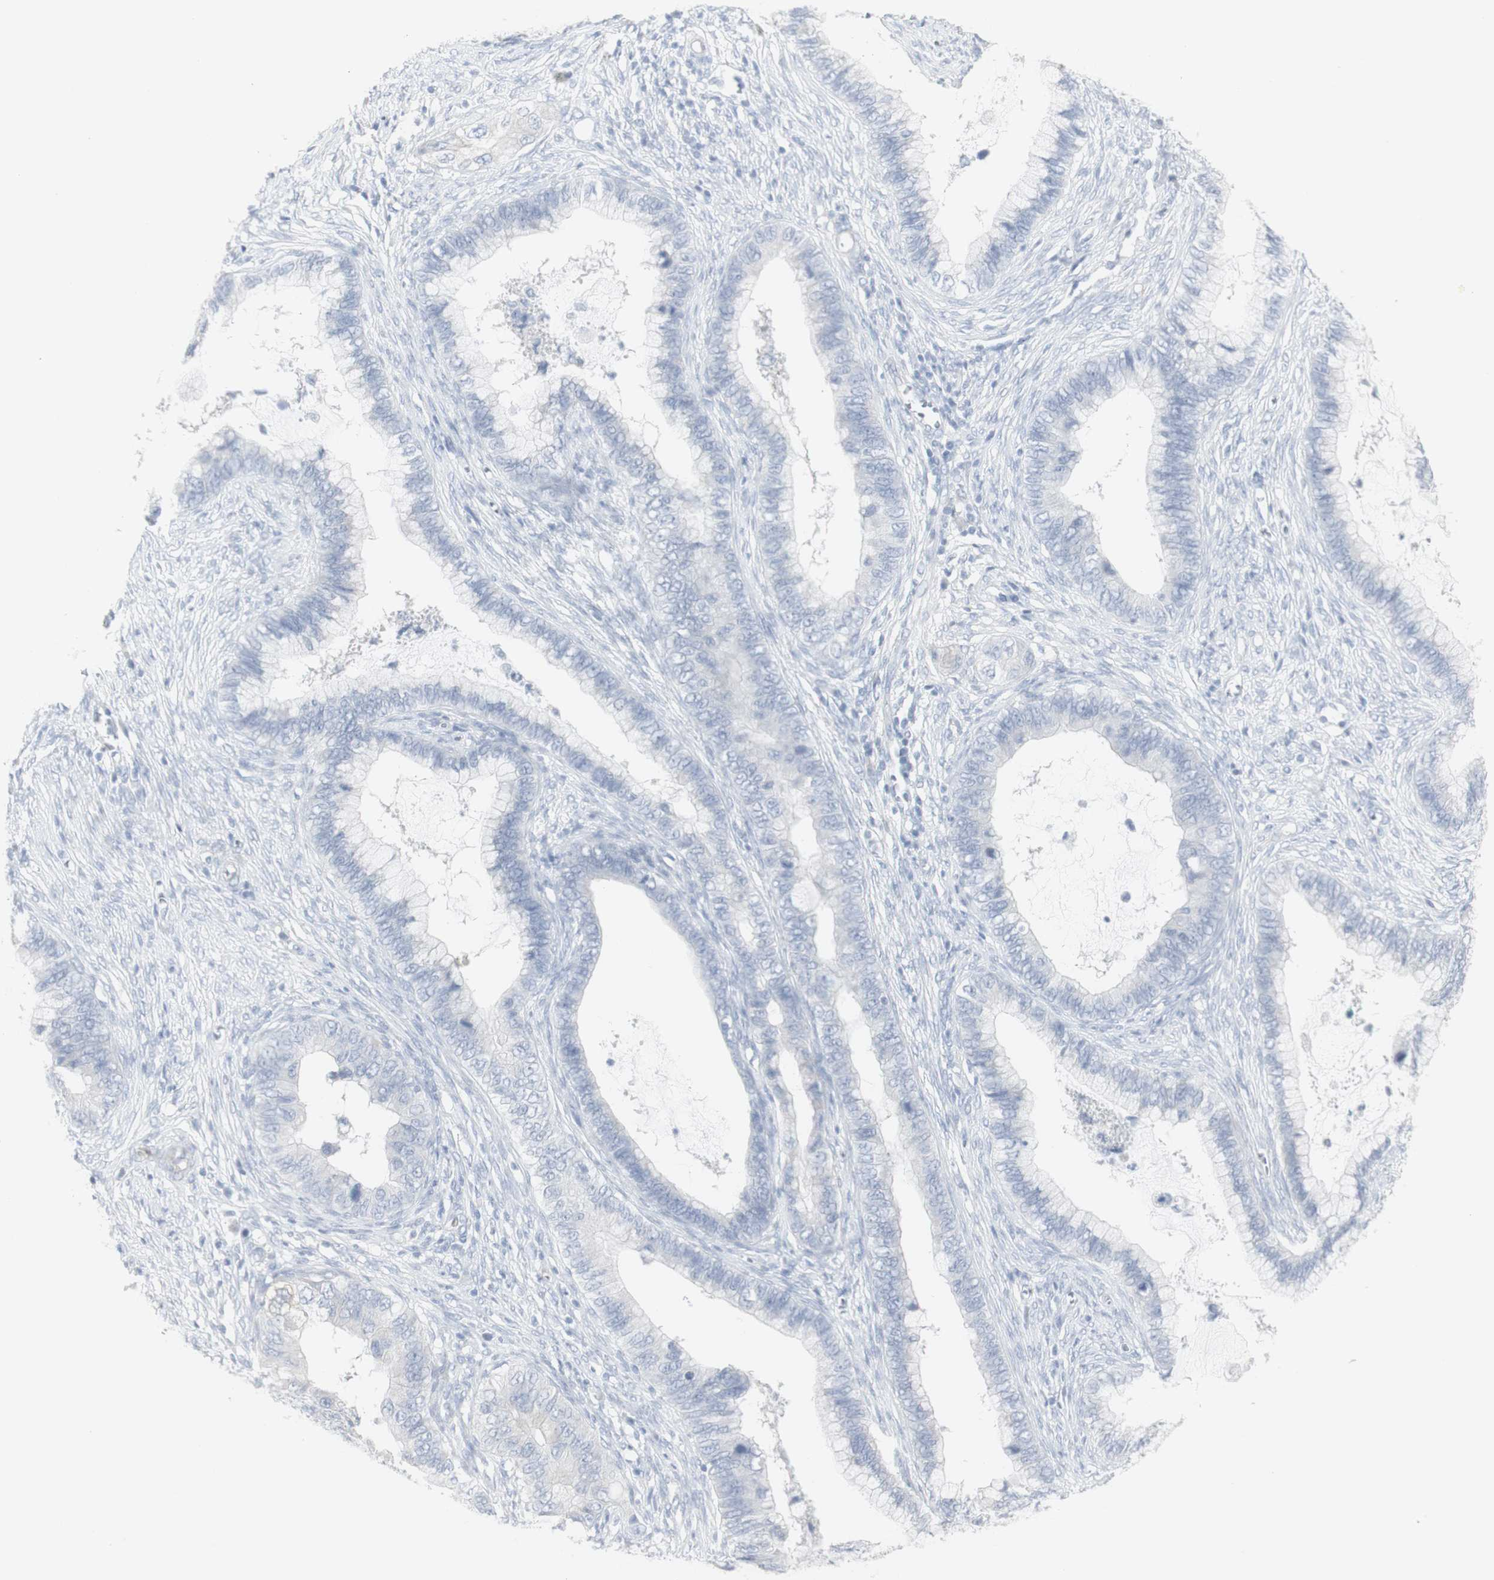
{"staining": {"intensity": "negative", "quantity": "none", "location": "none"}, "tissue": "cervical cancer", "cell_type": "Tumor cells", "image_type": "cancer", "snomed": [{"axis": "morphology", "description": "Adenocarcinoma, NOS"}, {"axis": "topography", "description": "Cervix"}], "caption": "The photomicrograph shows no staining of tumor cells in cervical adenocarcinoma.", "gene": "ENSG00000198211", "patient": {"sex": "female", "age": 44}}